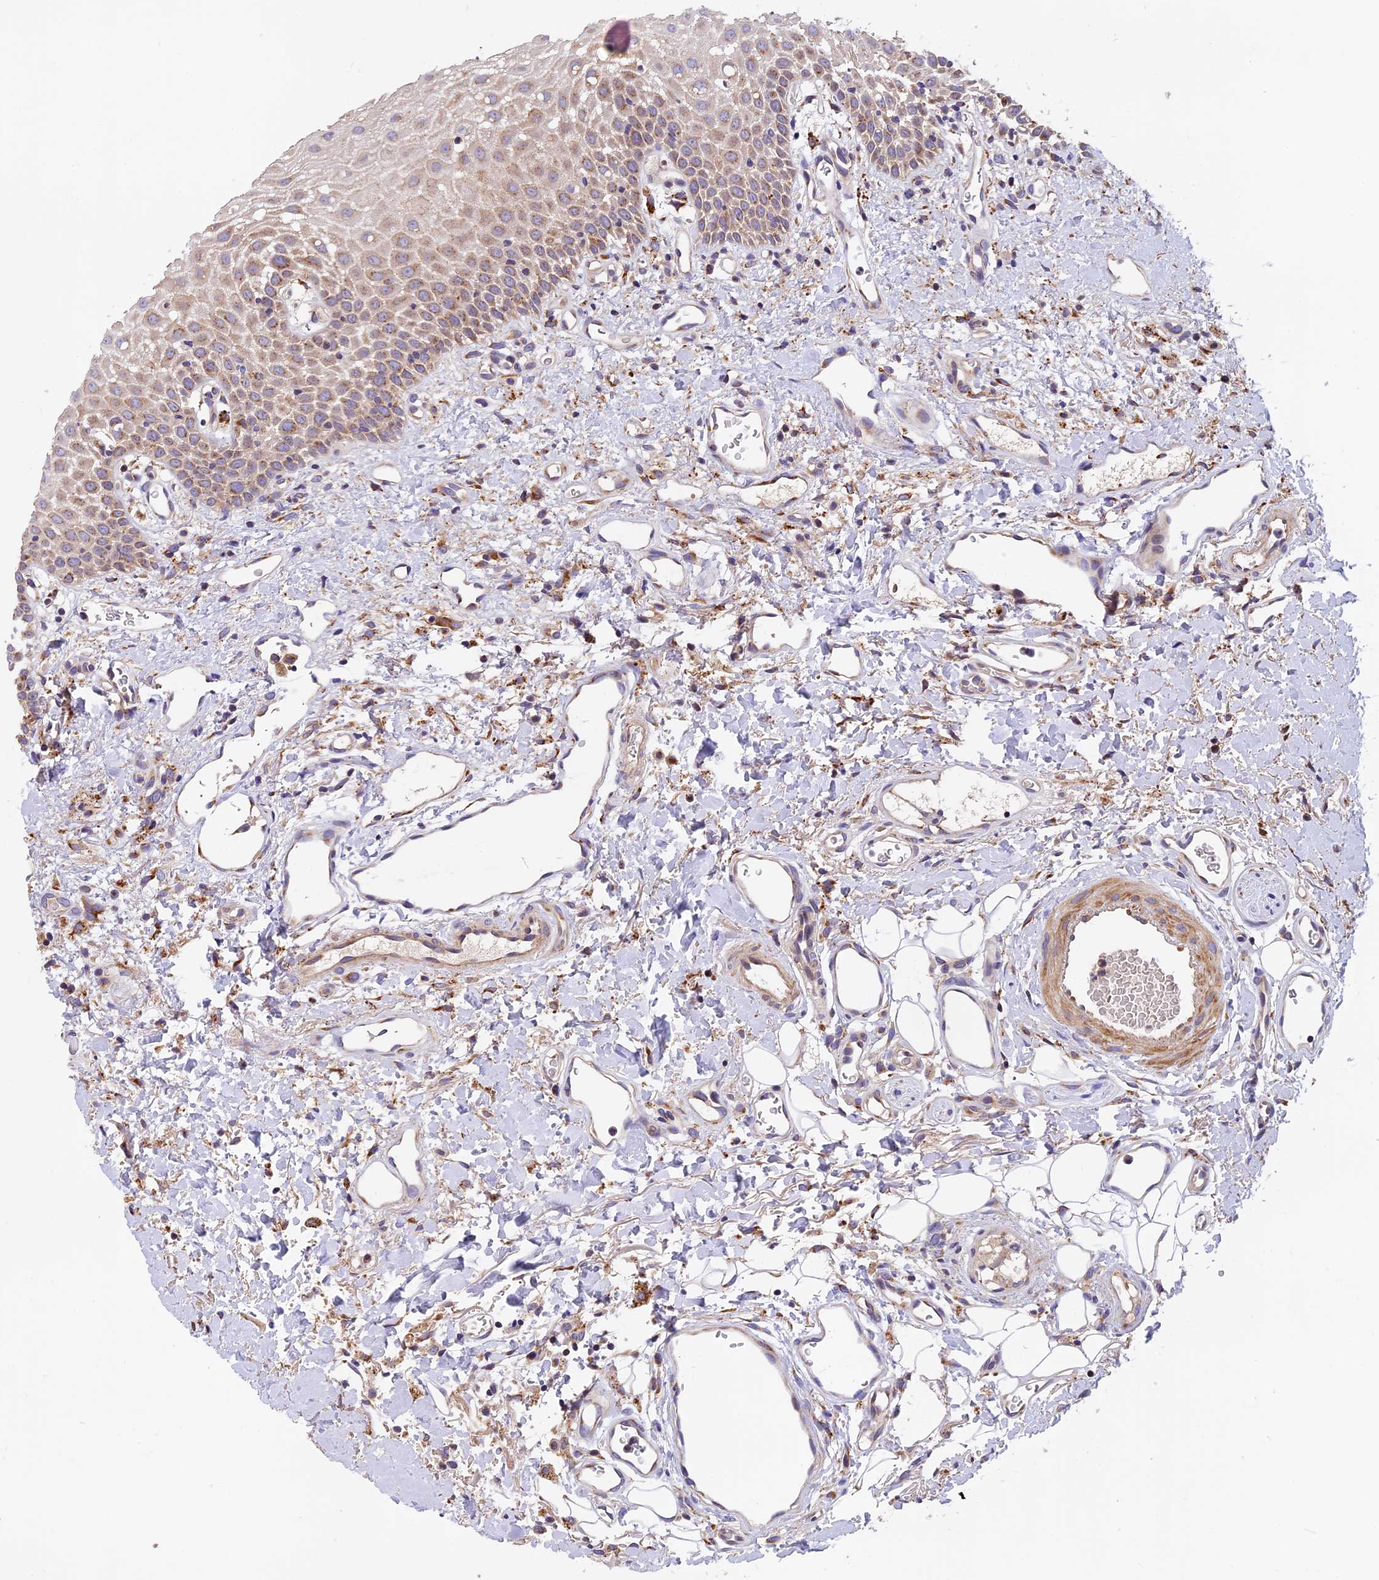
{"staining": {"intensity": "moderate", "quantity": "25%-75%", "location": "cytoplasmic/membranous"}, "tissue": "oral mucosa", "cell_type": "Squamous epithelial cells", "image_type": "normal", "snomed": [{"axis": "morphology", "description": "Normal tissue, NOS"}, {"axis": "topography", "description": "Oral tissue"}], "caption": "Immunohistochemical staining of benign oral mucosa shows moderate cytoplasmic/membranous protein staining in about 25%-75% of squamous epithelial cells.", "gene": "COPE", "patient": {"sex": "female", "age": 70}}